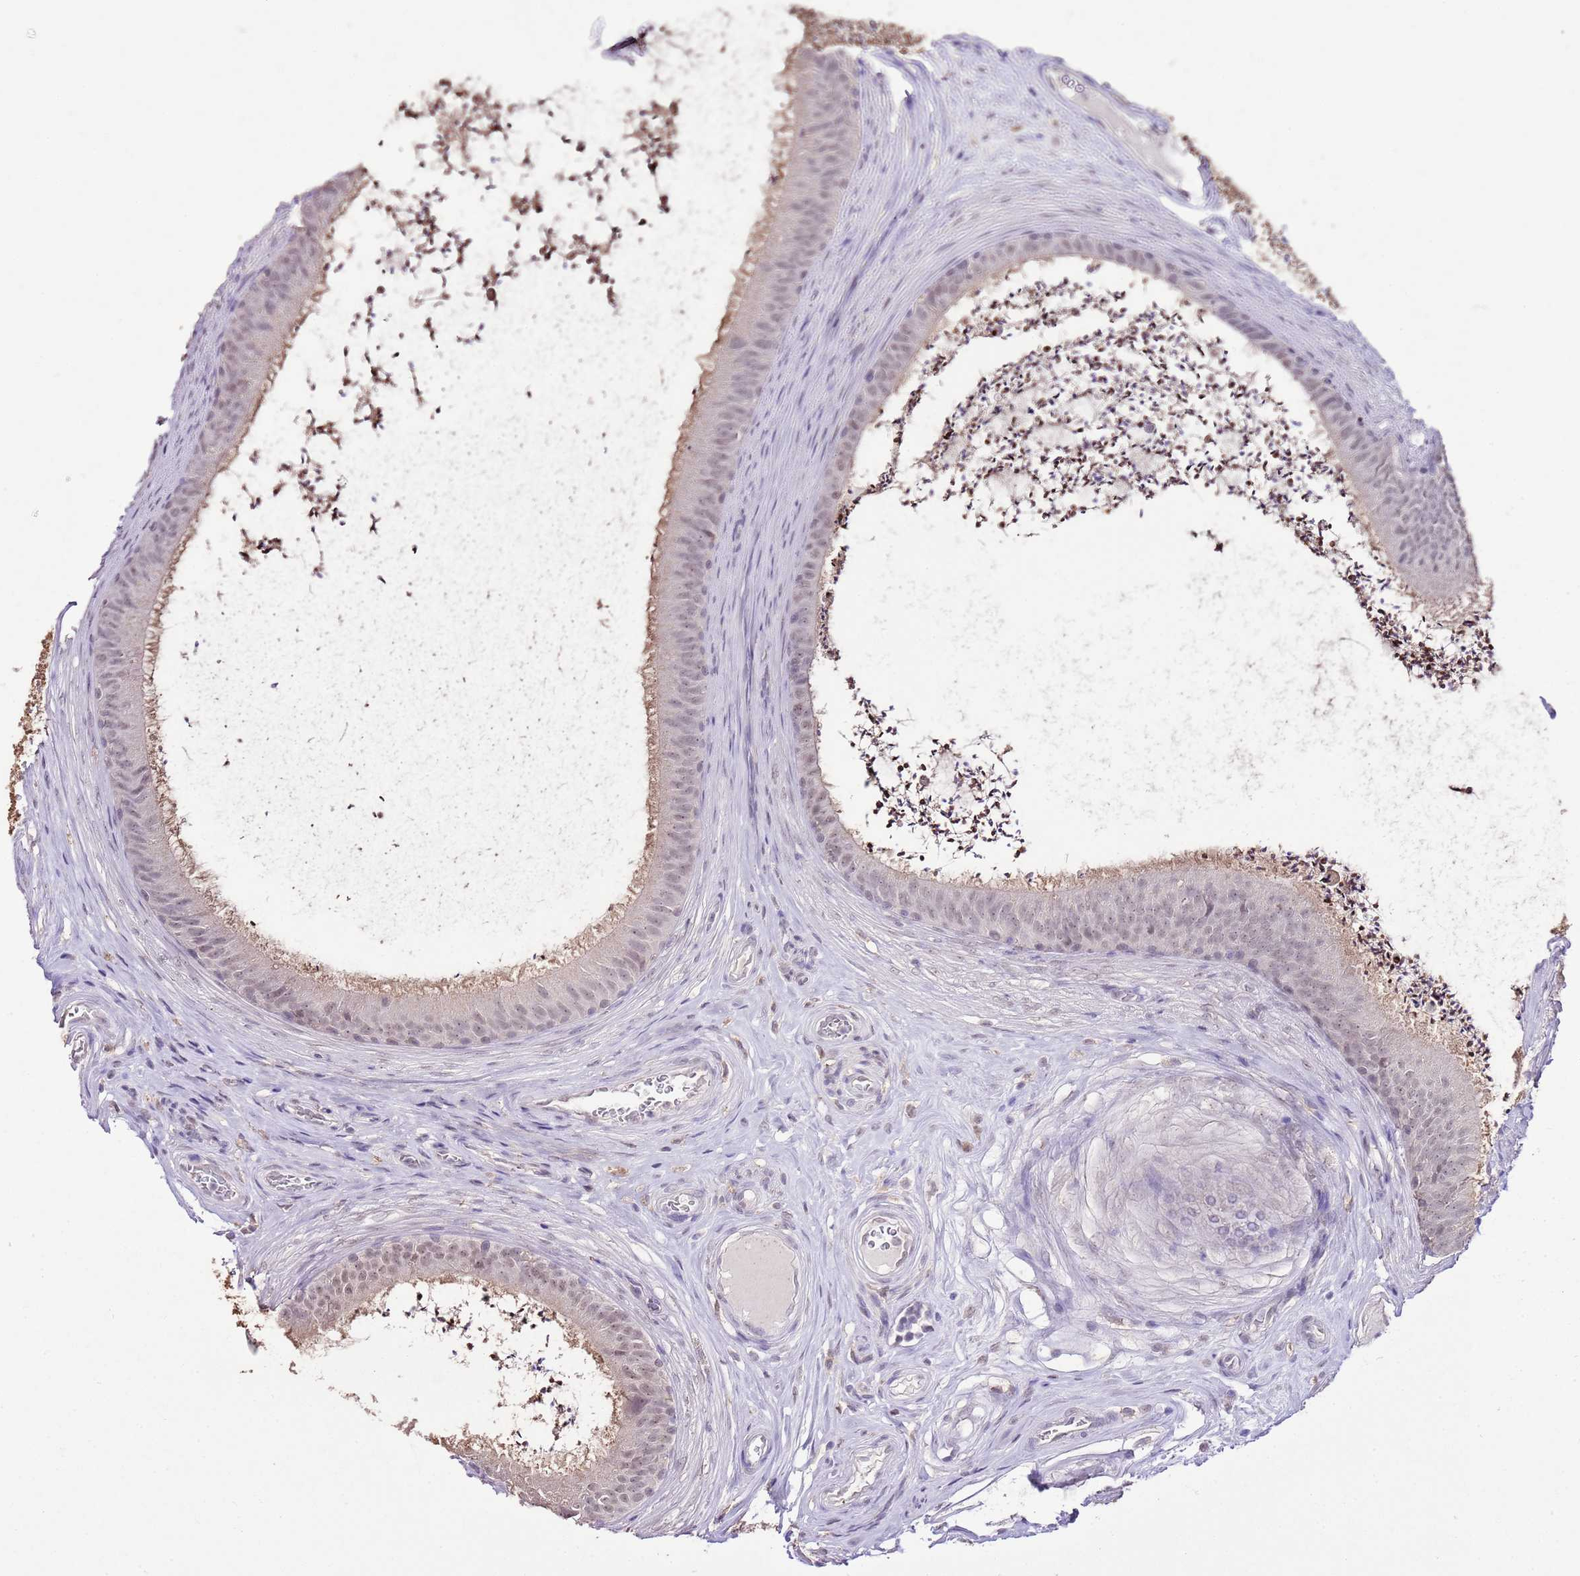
{"staining": {"intensity": "weak", "quantity": "25%-75%", "location": "nuclear"}, "tissue": "epididymis", "cell_type": "Glandular cells", "image_type": "normal", "snomed": [{"axis": "morphology", "description": "Normal tissue, NOS"}, {"axis": "topography", "description": "Testis"}, {"axis": "topography", "description": "Epididymis"}], "caption": "IHC of normal human epididymis exhibits low levels of weak nuclear expression in about 25%-75% of glandular cells.", "gene": "IZUMO4", "patient": {"sex": "male", "age": 41}}